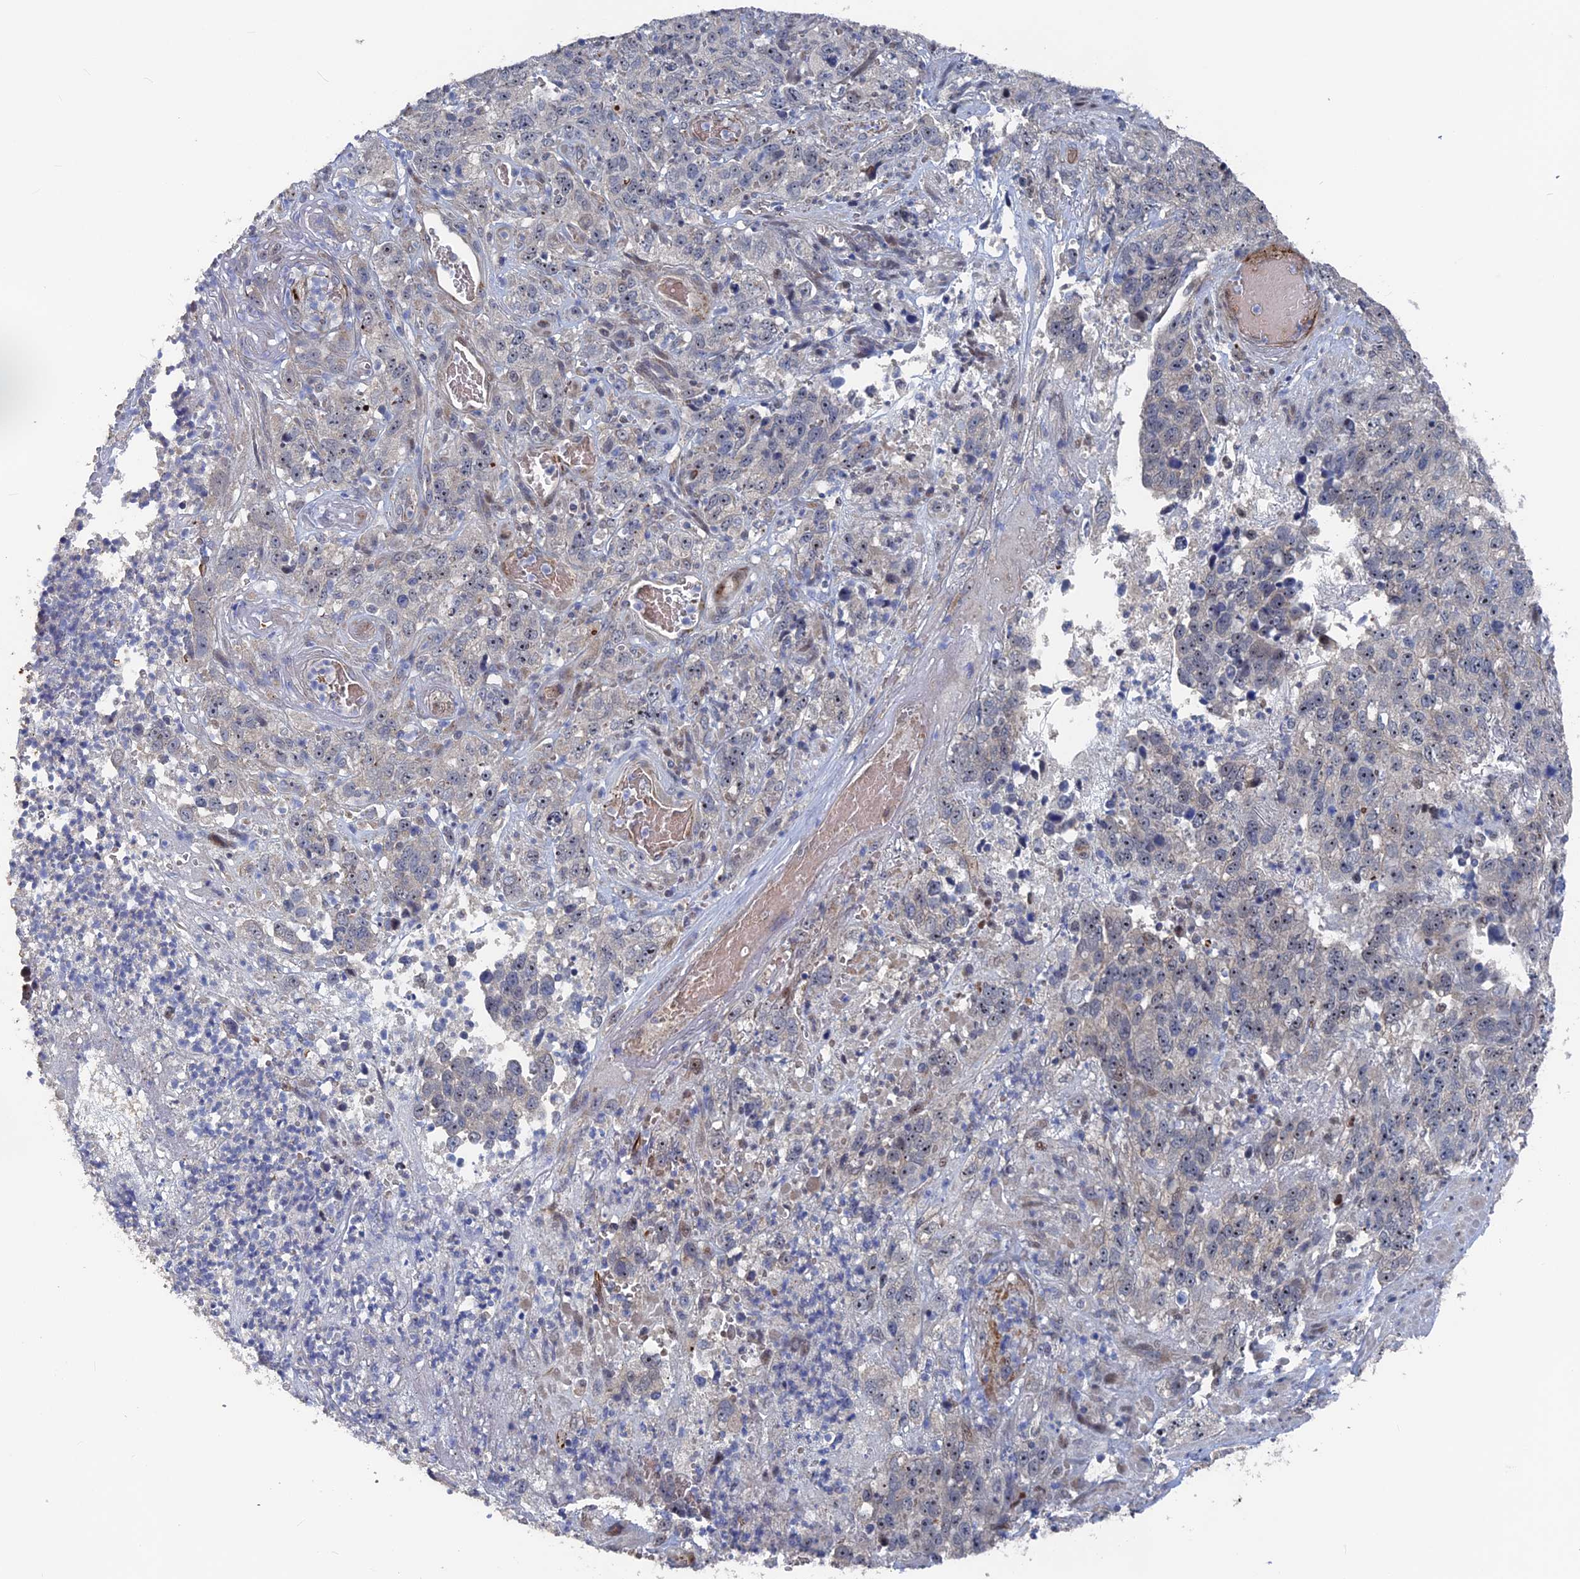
{"staining": {"intensity": "moderate", "quantity": "<25%", "location": "nuclear"}, "tissue": "stomach cancer", "cell_type": "Tumor cells", "image_type": "cancer", "snomed": [{"axis": "morphology", "description": "Adenocarcinoma, NOS"}, {"axis": "topography", "description": "Stomach"}], "caption": "This histopathology image exhibits immunohistochemistry (IHC) staining of human stomach adenocarcinoma, with low moderate nuclear staining in approximately <25% of tumor cells.", "gene": "SH3D21", "patient": {"sex": "male", "age": 48}}